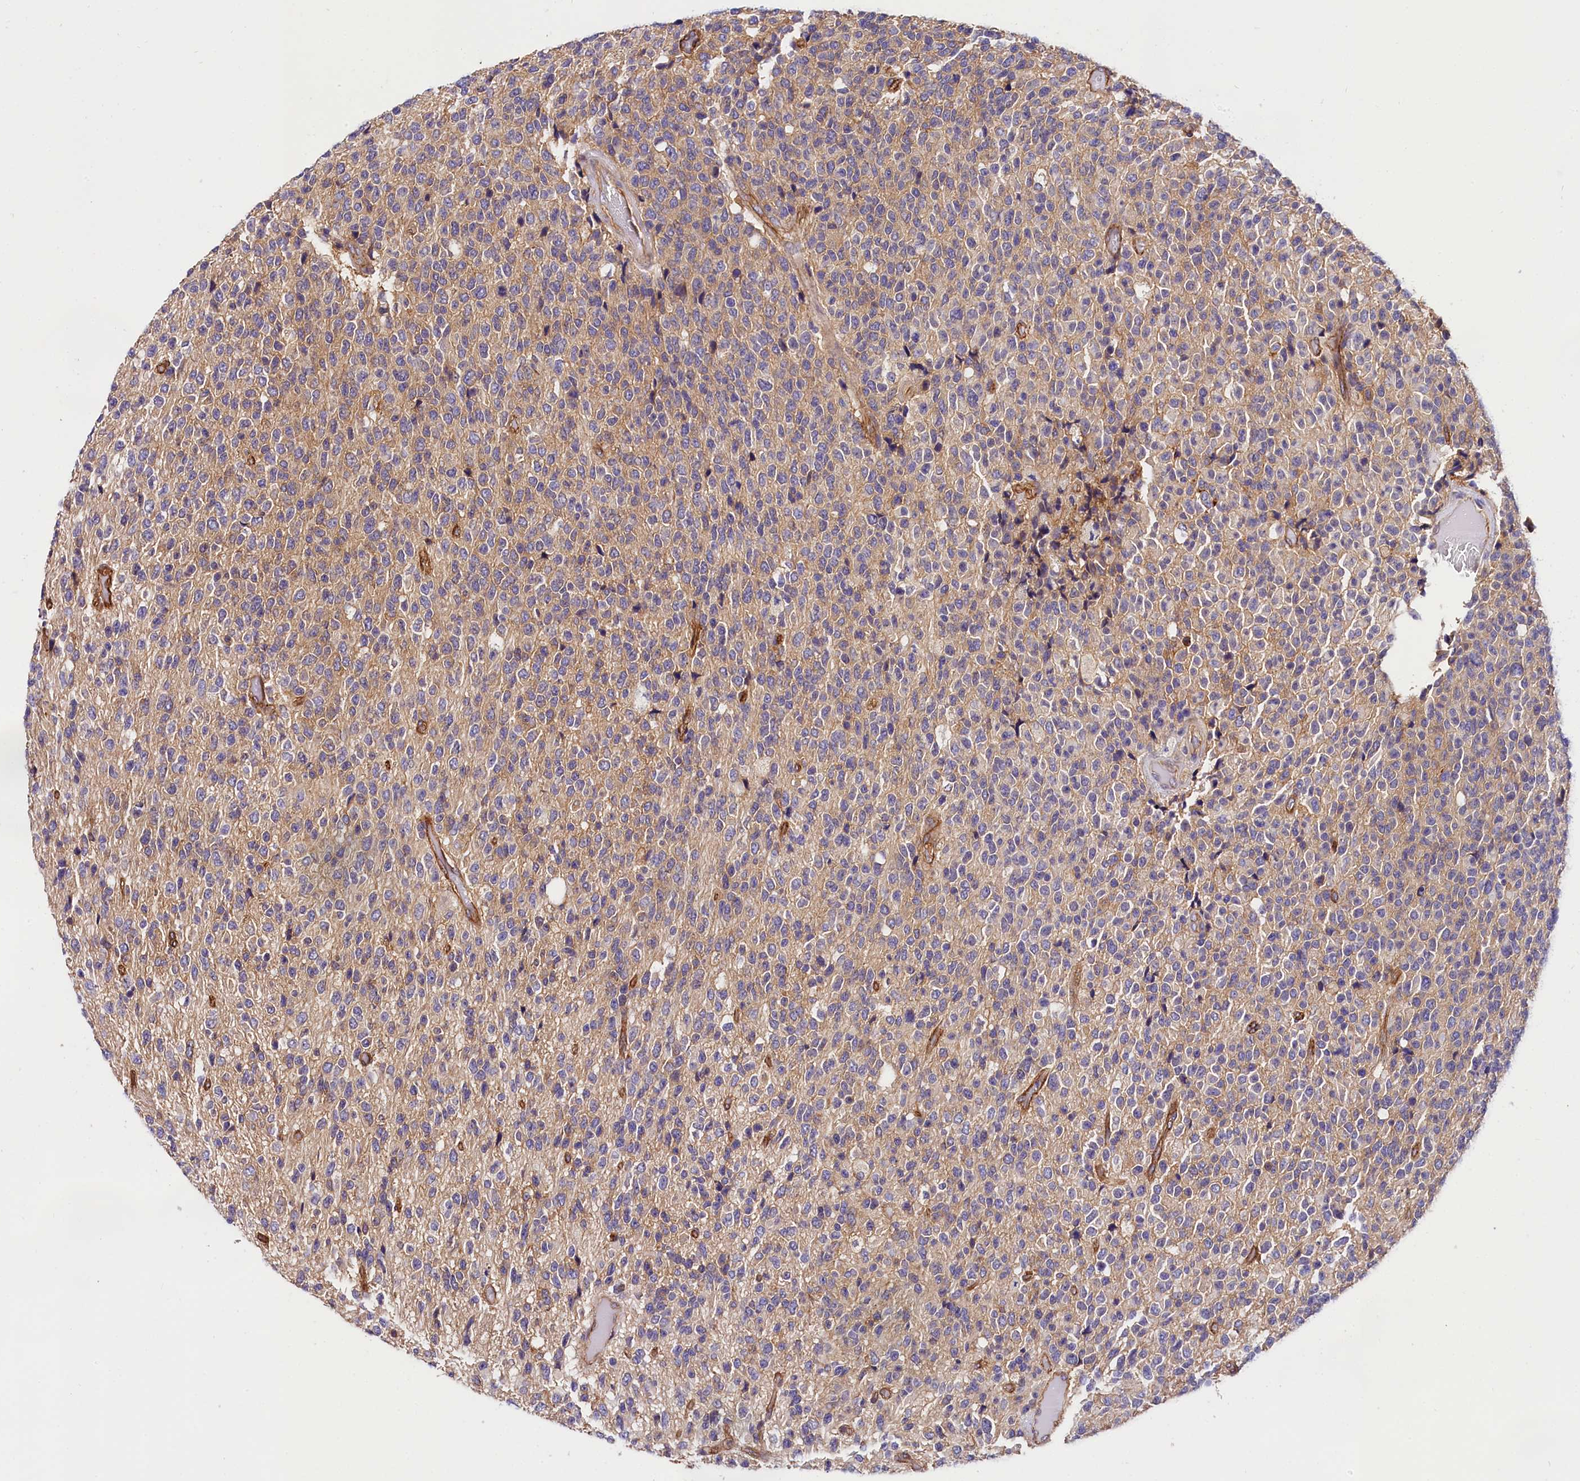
{"staining": {"intensity": "weak", "quantity": "<25%", "location": "cytoplasmic/membranous"}, "tissue": "glioma", "cell_type": "Tumor cells", "image_type": "cancer", "snomed": [{"axis": "morphology", "description": "Glioma, malignant, High grade"}, {"axis": "topography", "description": "pancreas cauda"}], "caption": "The histopathology image shows no significant positivity in tumor cells of malignant glioma (high-grade). The staining was performed using DAB (3,3'-diaminobenzidine) to visualize the protein expression in brown, while the nuclei were stained in blue with hematoxylin (Magnification: 20x).", "gene": "OAS3", "patient": {"sex": "male", "age": 60}}